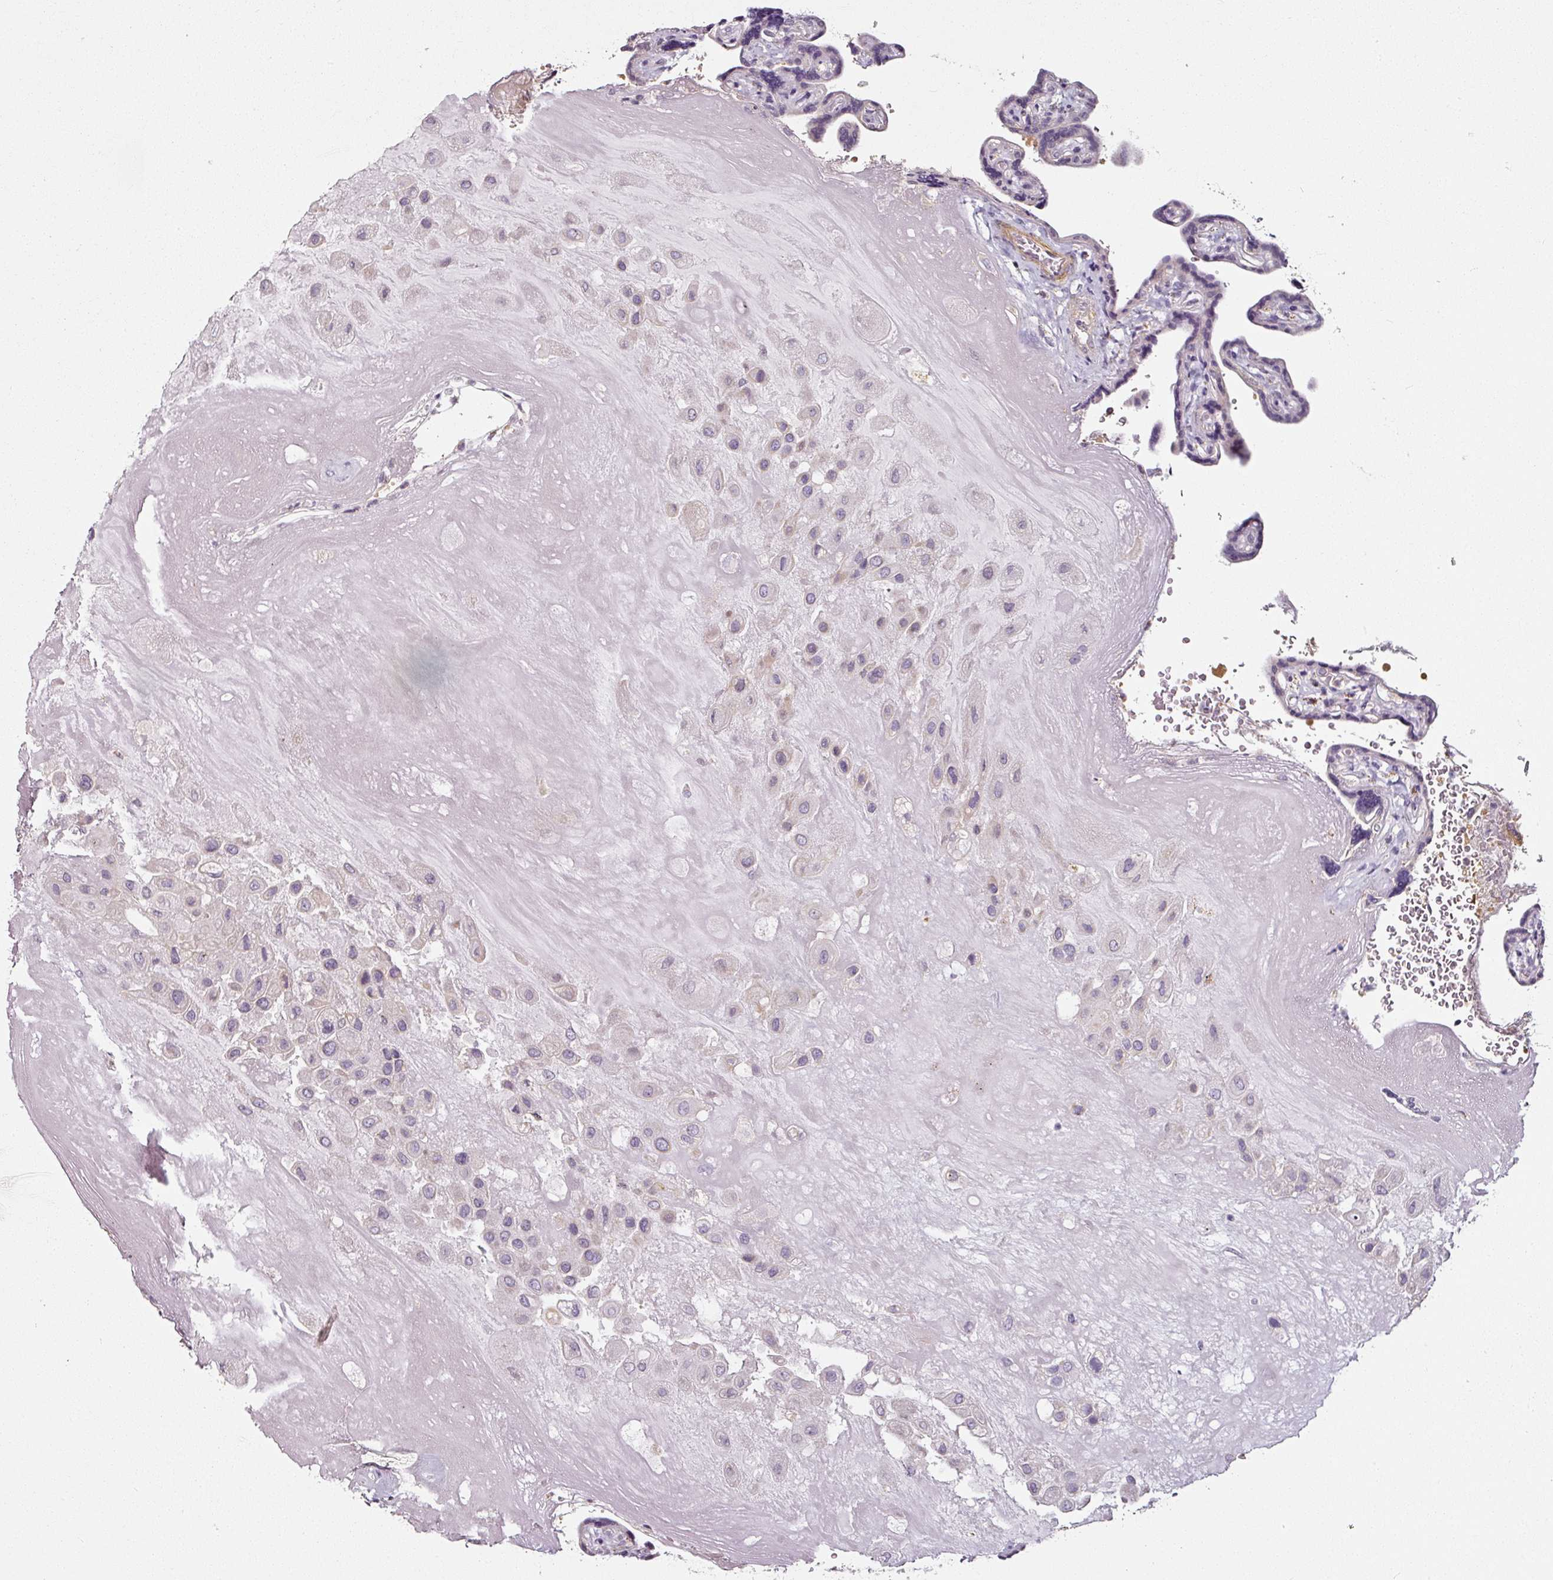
{"staining": {"intensity": "negative", "quantity": "none", "location": "none"}, "tissue": "placenta", "cell_type": "Decidual cells", "image_type": "normal", "snomed": [{"axis": "morphology", "description": "Normal tissue, NOS"}, {"axis": "topography", "description": "Placenta"}], "caption": "Immunohistochemistry micrograph of benign placenta stained for a protein (brown), which shows no expression in decidual cells. (DAB immunohistochemistry (IHC) visualized using brightfield microscopy, high magnification).", "gene": "CAP2", "patient": {"sex": "female", "age": 32}}